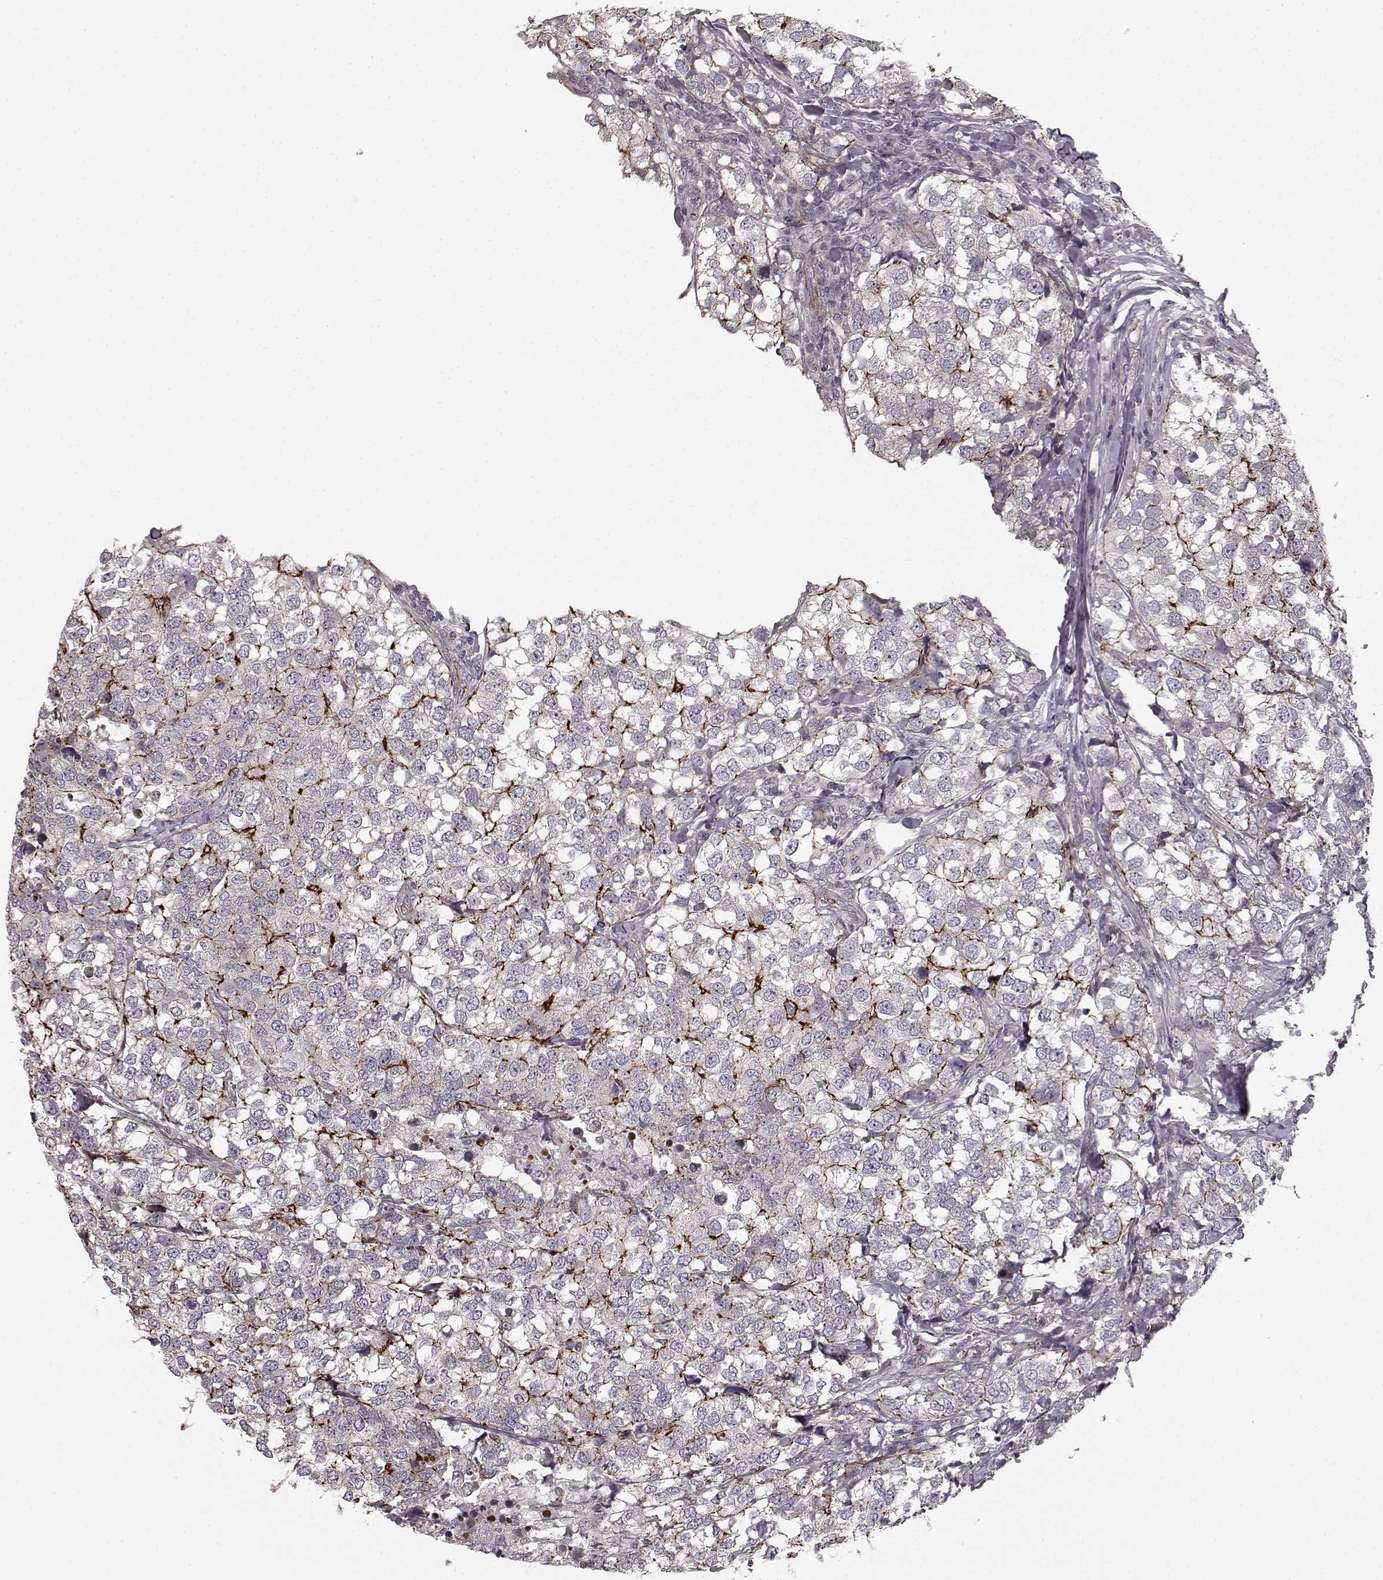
{"staining": {"intensity": "strong", "quantity": "<25%", "location": "cytoplasmic/membranous"}, "tissue": "breast cancer", "cell_type": "Tumor cells", "image_type": "cancer", "snomed": [{"axis": "morphology", "description": "Duct carcinoma"}, {"axis": "topography", "description": "Breast"}], "caption": "Brown immunohistochemical staining in breast cancer exhibits strong cytoplasmic/membranous staining in about <25% of tumor cells. (IHC, brightfield microscopy, high magnification).", "gene": "SLC22A18", "patient": {"sex": "female", "age": 30}}